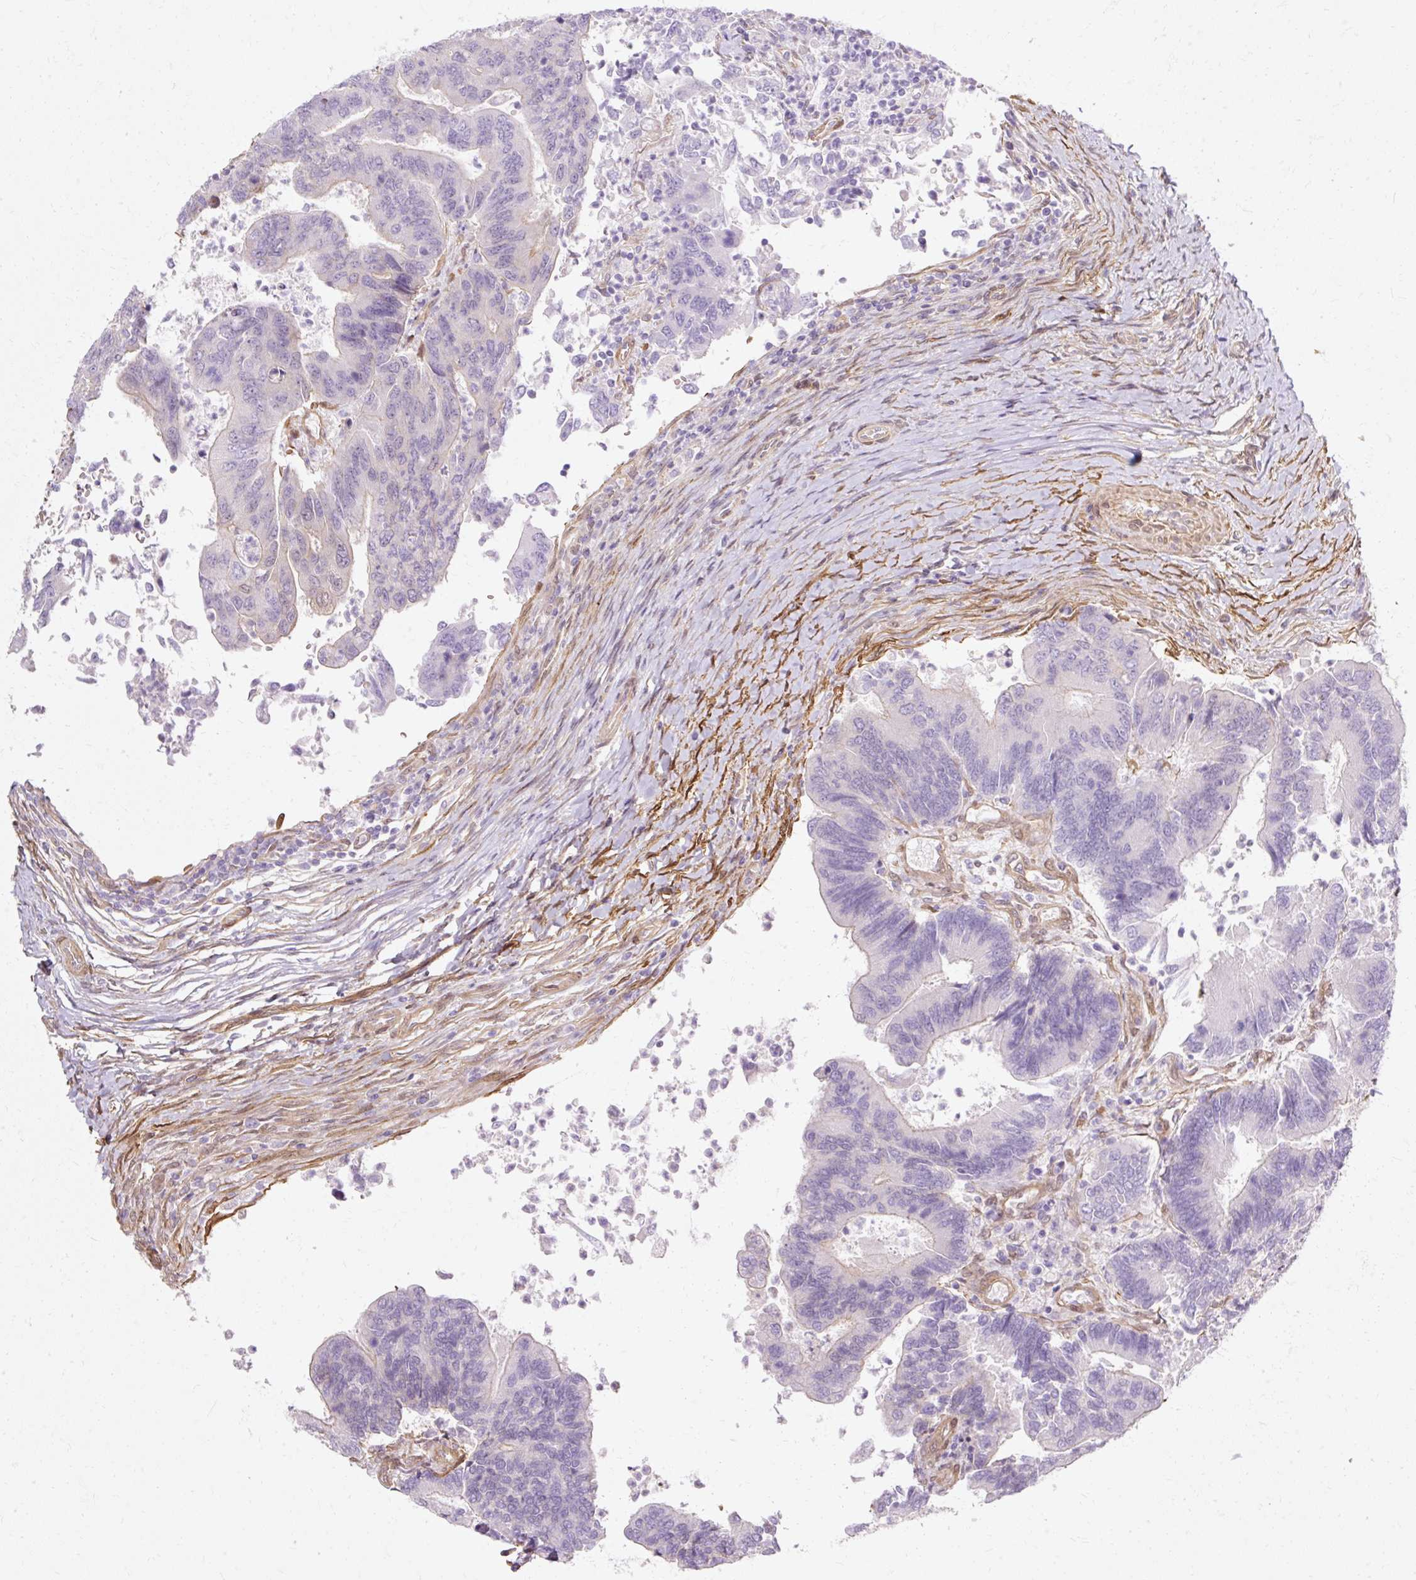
{"staining": {"intensity": "moderate", "quantity": "25%-75%", "location": "cytoplasmic/membranous"}, "tissue": "colorectal cancer", "cell_type": "Tumor cells", "image_type": "cancer", "snomed": [{"axis": "morphology", "description": "Adenocarcinoma, NOS"}, {"axis": "topography", "description": "Colon"}], "caption": "DAB (3,3'-diaminobenzidine) immunohistochemical staining of human colorectal cancer (adenocarcinoma) demonstrates moderate cytoplasmic/membranous protein expression in about 25%-75% of tumor cells.", "gene": "CNN3", "patient": {"sex": "female", "age": 67}}